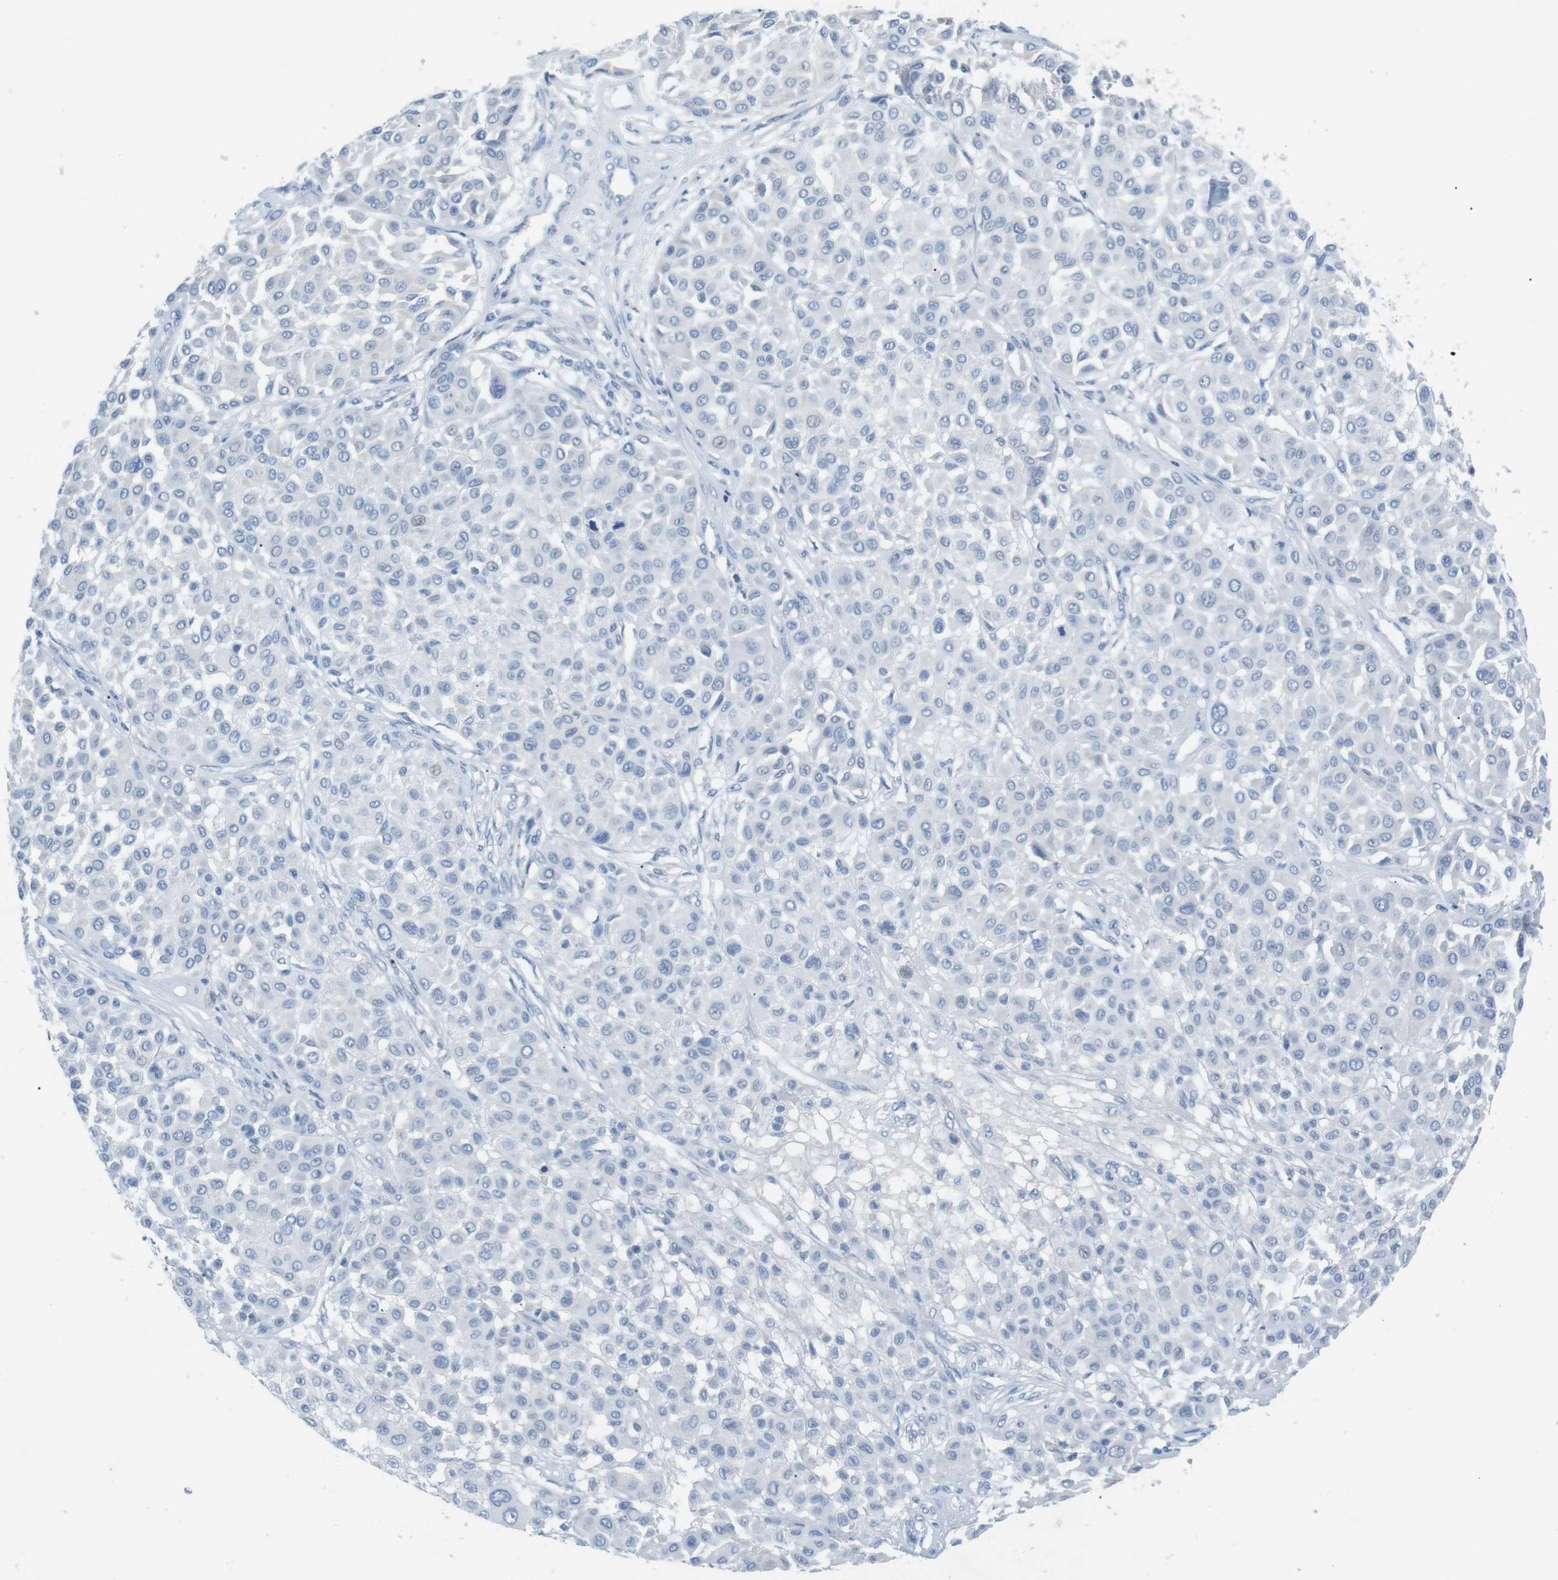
{"staining": {"intensity": "negative", "quantity": "none", "location": "none"}, "tissue": "melanoma", "cell_type": "Tumor cells", "image_type": "cancer", "snomed": [{"axis": "morphology", "description": "Malignant melanoma, Metastatic site"}, {"axis": "topography", "description": "Soft tissue"}], "caption": "Tumor cells show no significant positivity in melanoma. (DAB (3,3'-diaminobenzidine) immunohistochemistry visualized using brightfield microscopy, high magnification).", "gene": "SALL4", "patient": {"sex": "male", "age": 41}}